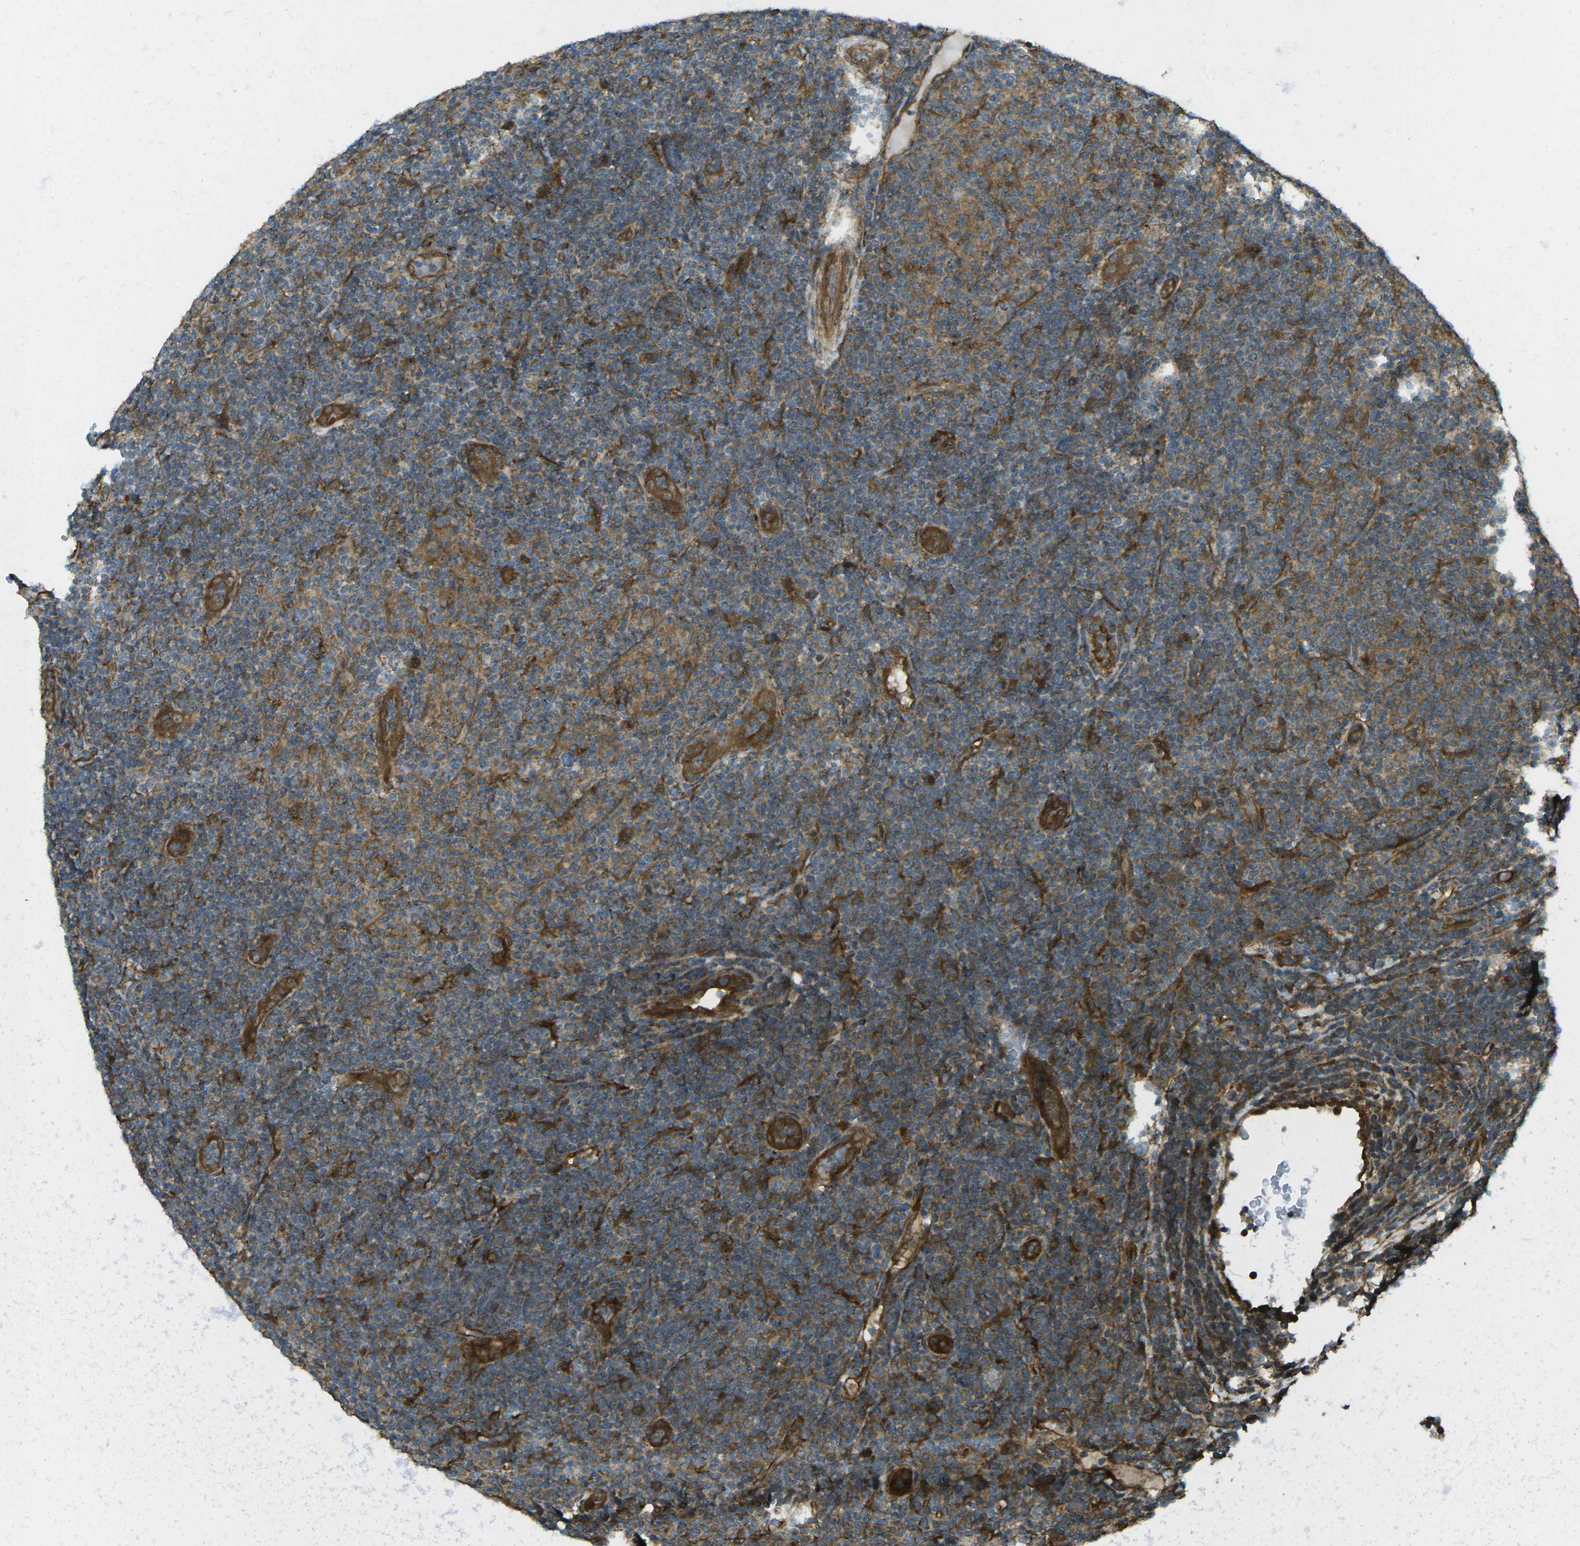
{"staining": {"intensity": "weak", "quantity": "25%-75%", "location": "cytoplasmic/membranous"}, "tissue": "lymphoma", "cell_type": "Tumor cells", "image_type": "cancer", "snomed": [{"axis": "morphology", "description": "Malignant lymphoma, non-Hodgkin's type, Low grade"}, {"axis": "topography", "description": "Lymph node"}], "caption": "Immunohistochemistry histopathology image of neoplastic tissue: low-grade malignant lymphoma, non-Hodgkin's type stained using immunohistochemistry shows low levels of weak protein expression localized specifically in the cytoplasmic/membranous of tumor cells, appearing as a cytoplasmic/membranous brown color.", "gene": "CHMP3", "patient": {"sex": "male", "age": 83}}